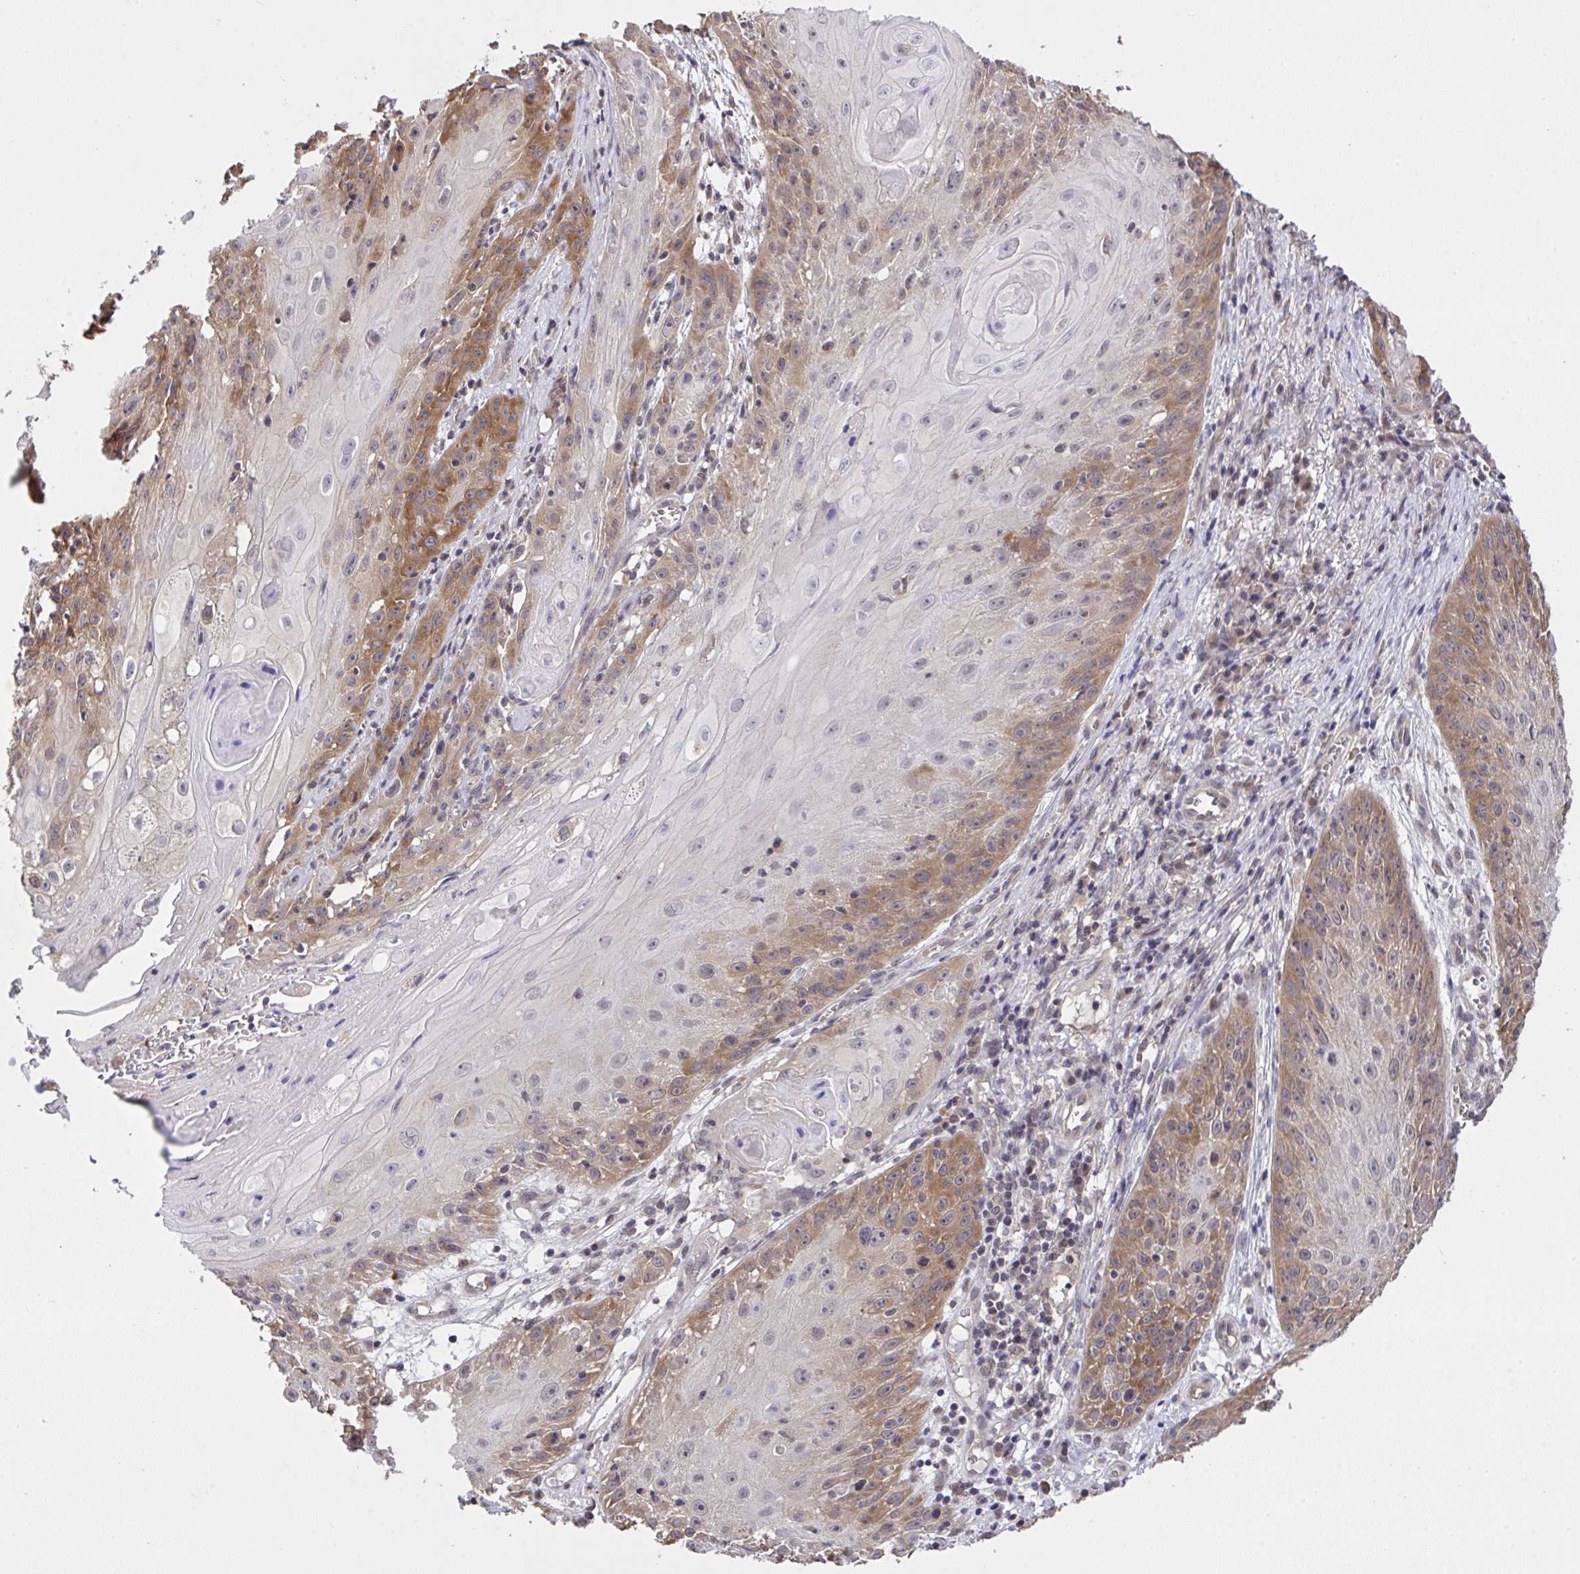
{"staining": {"intensity": "moderate", "quantity": "25%-75%", "location": "cytoplasmic/membranous"}, "tissue": "skin cancer", "cell_type": "Tumor cells", "image_type": "cancer", "snomed": [{"axis": "morphology", "description": "Squamous cell carcinoma, NOS"}, {"axis": "topography", "description": "Skin"}, {"axis": "topography", "description": "Vulva"}], "caption": "The histopathology image demonstrates a brown stain indicating the presence of a protein in the cytoplasmic/membranous of tumor cells in squamous cell carcinoma (skin).", "gene": "C12orf57", "patient": {"sex": "female", "age": 76}}